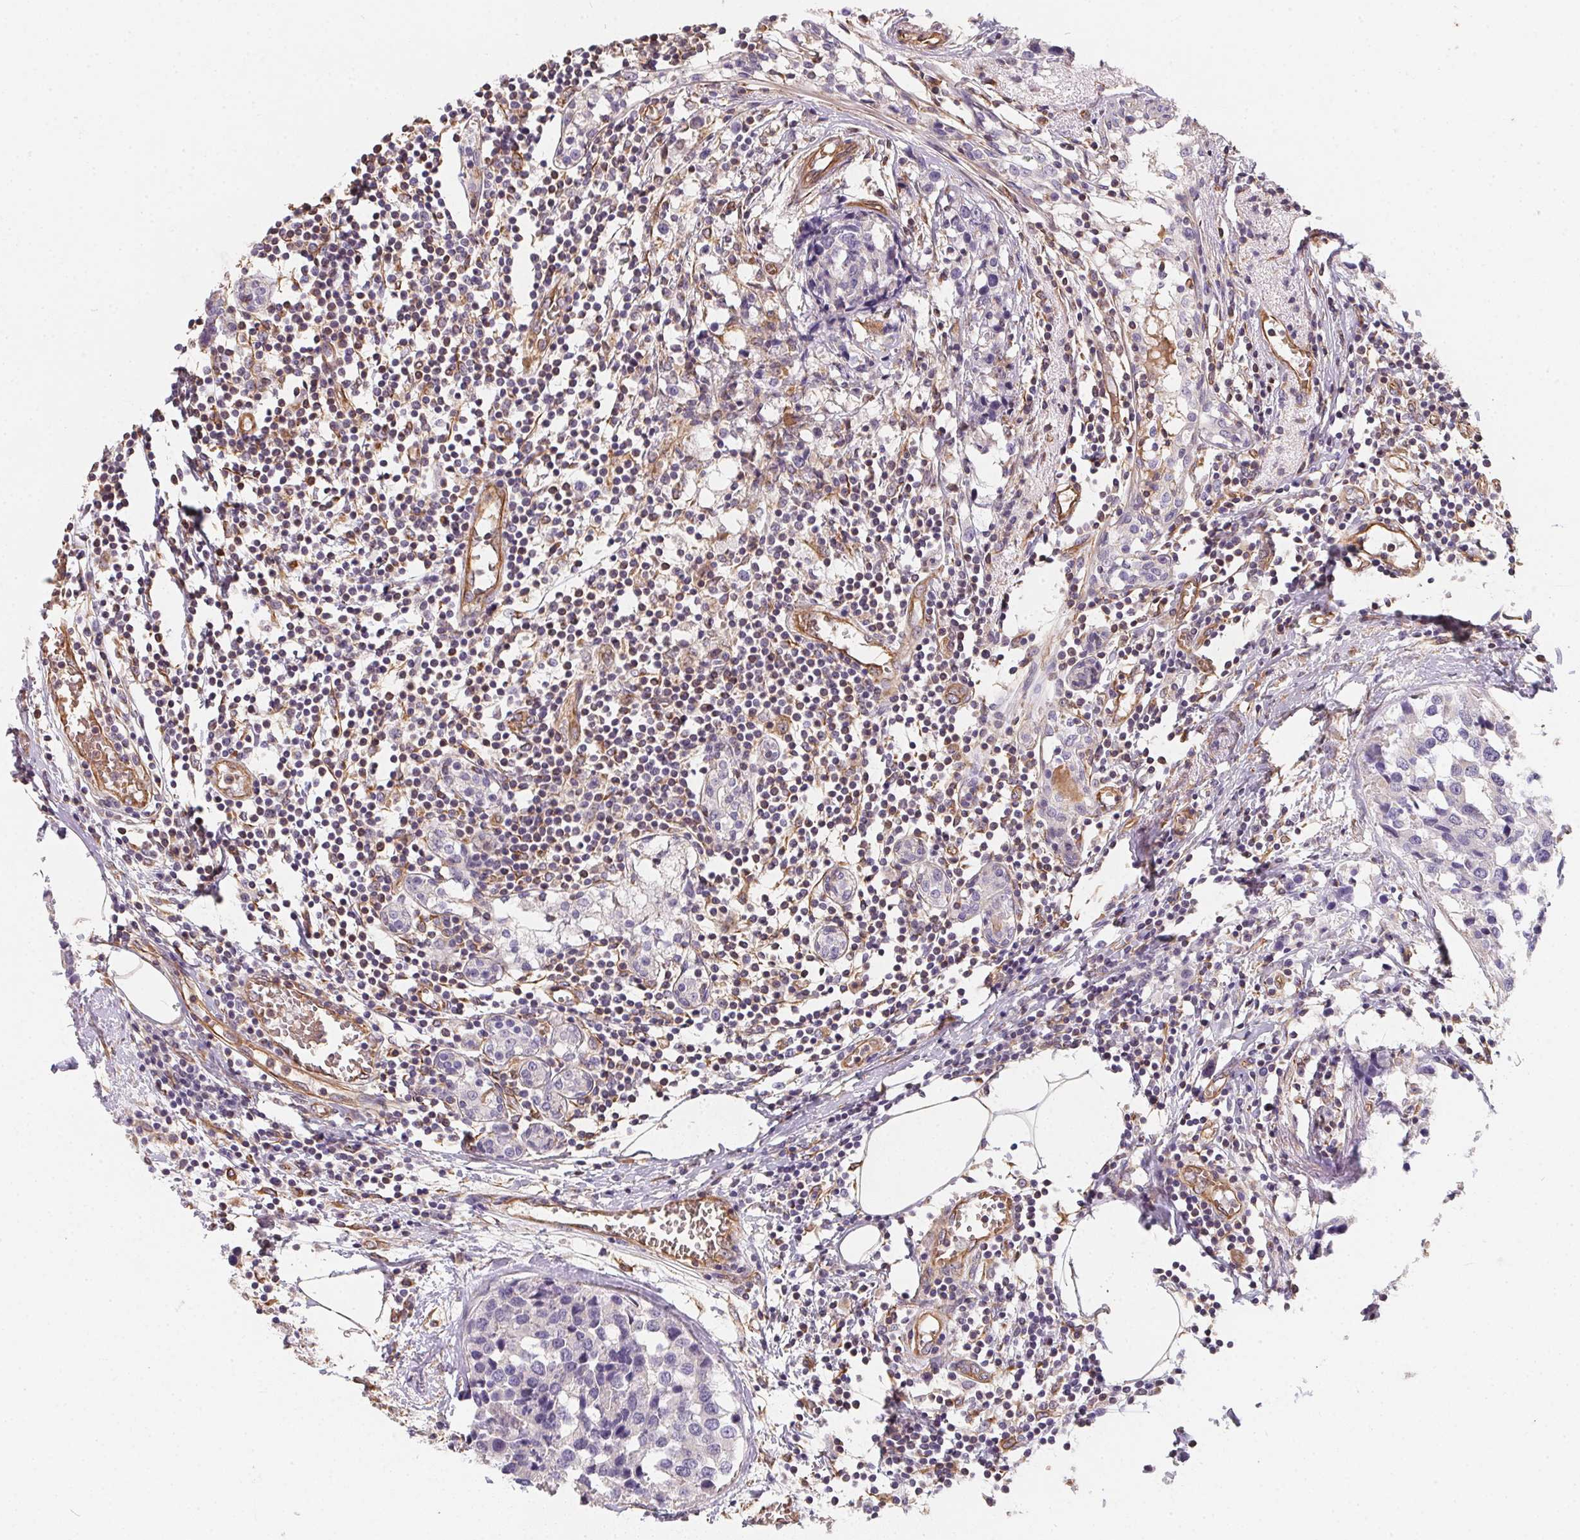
{"staining": {"intensity": "negative", "quantity": "none", "location": "none"}, "tissue": "breast cancer", "cell_type": "Tumor cells", "image_type": "cancer", "snomed": [{"axis": "morphology", "description": "Lobular carcinoma"}, {"axis": "topography", "description": "Breast"}], "caption": "This histopathology image is of lobular carcinoma (breast) stained with IHC to label a protein in brown with the nuclei are counter-stained blue. There is no staining in tumor cells.", "gene": "TBKBP1", "patient": {"sex": "female", "age": 59}}